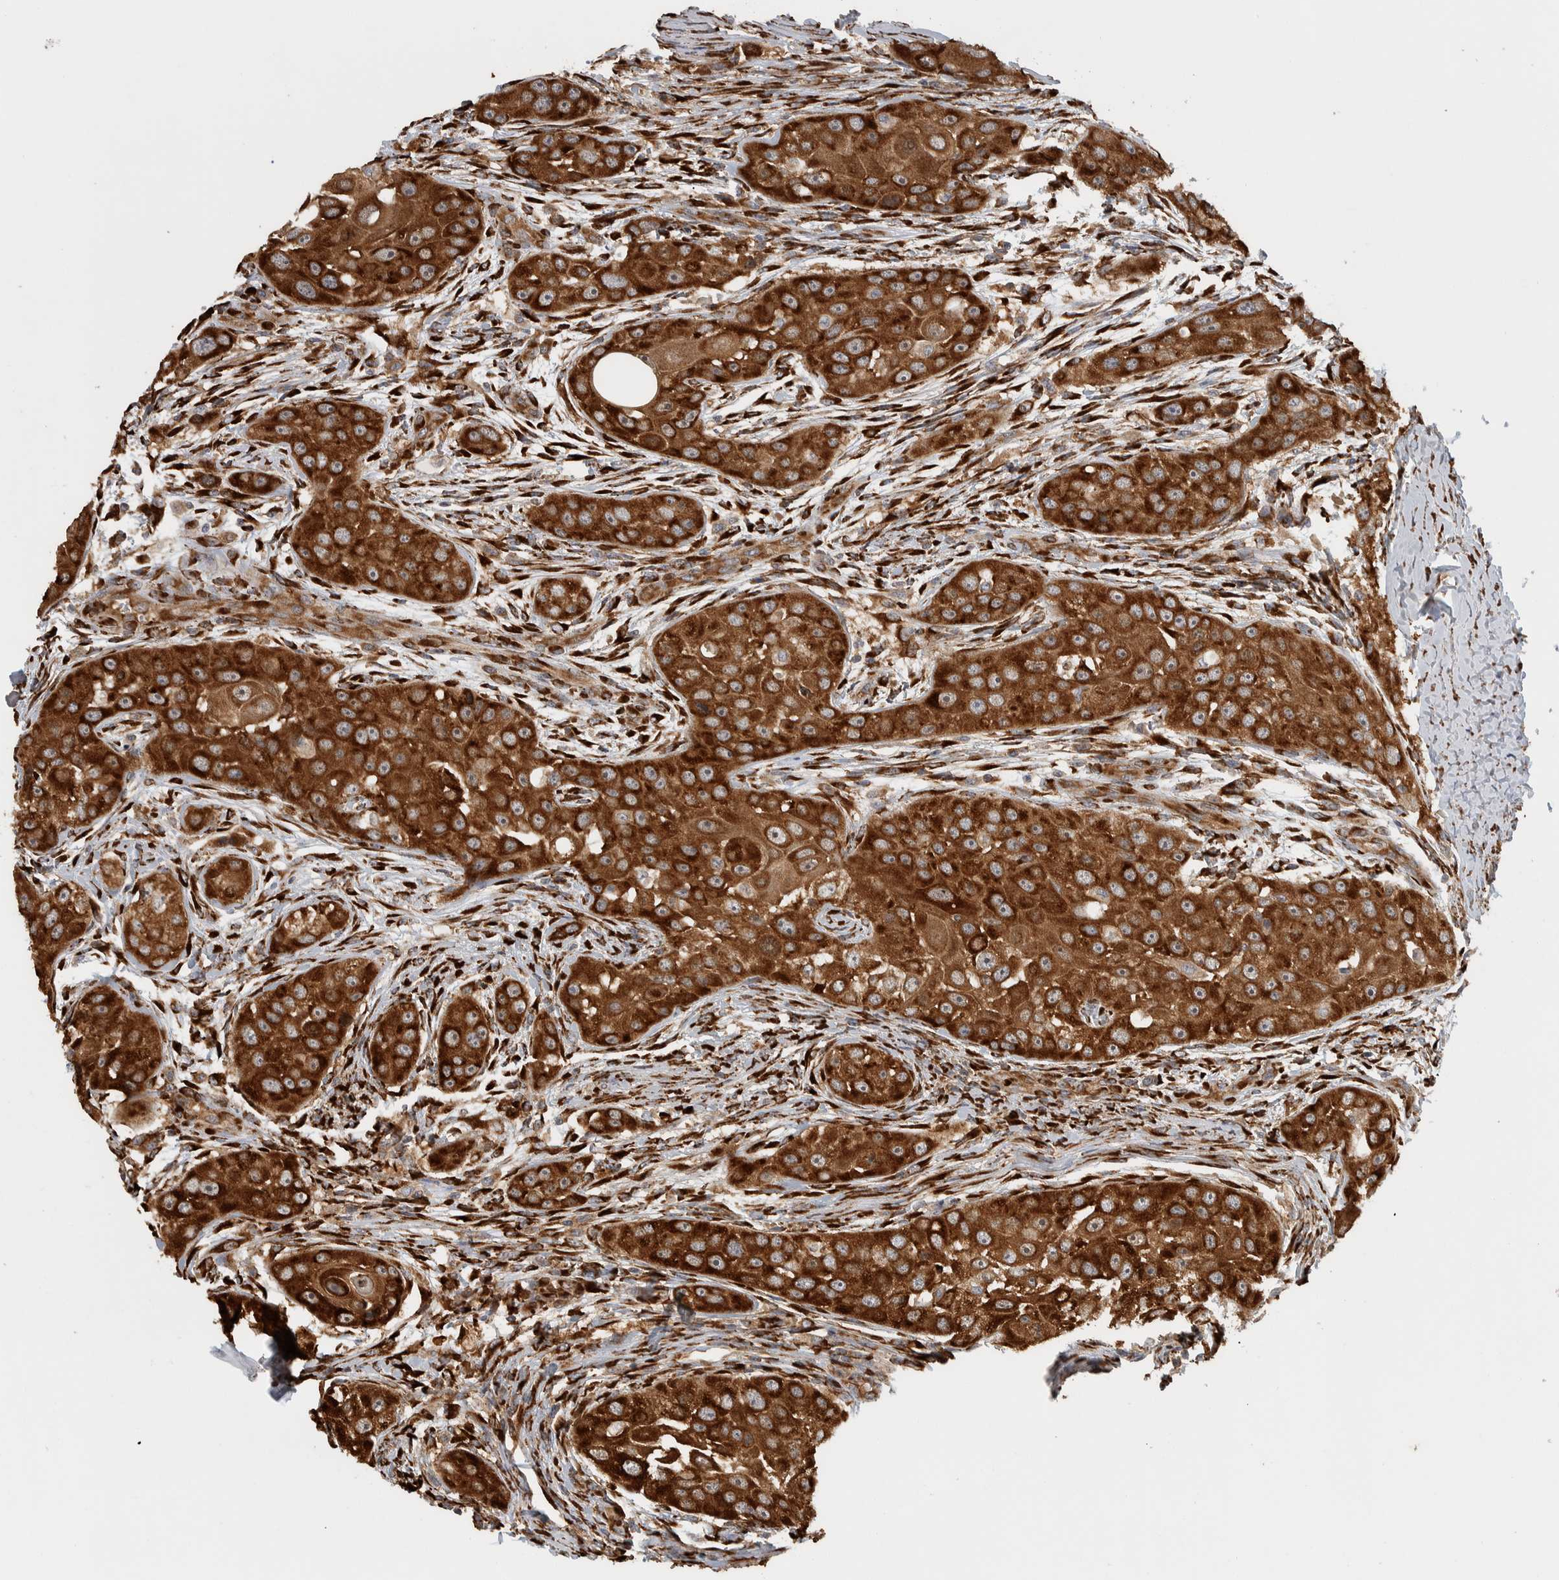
{"staining": {"intensity": "strong", "quantity": ">75%", "location": "cytoplasmic/membranous"}, "tissue": "head and neck cancer", "cell_type": "Tumor cells", "image_type": "cancer", "snomed": [{"axis": "morphology", "description": "Normal tissue, NOS"}, {"axis": "morphology", "description": "Squamous cell carcinoma, NOS"}, {"axis": "topography", "description": "Skeletal muscle"}, {"axis": "topography", "description": "Head-Neck"}], "caption": "This micrograph reveals immunohistochemistry staining of human head and neck squamous cell carcinoma, with high strong cytoplasmic/membranous staining in about >75% of tumor cells.", "gene": "EIF3H", "patient": {"sex": "male", "age": 51}}